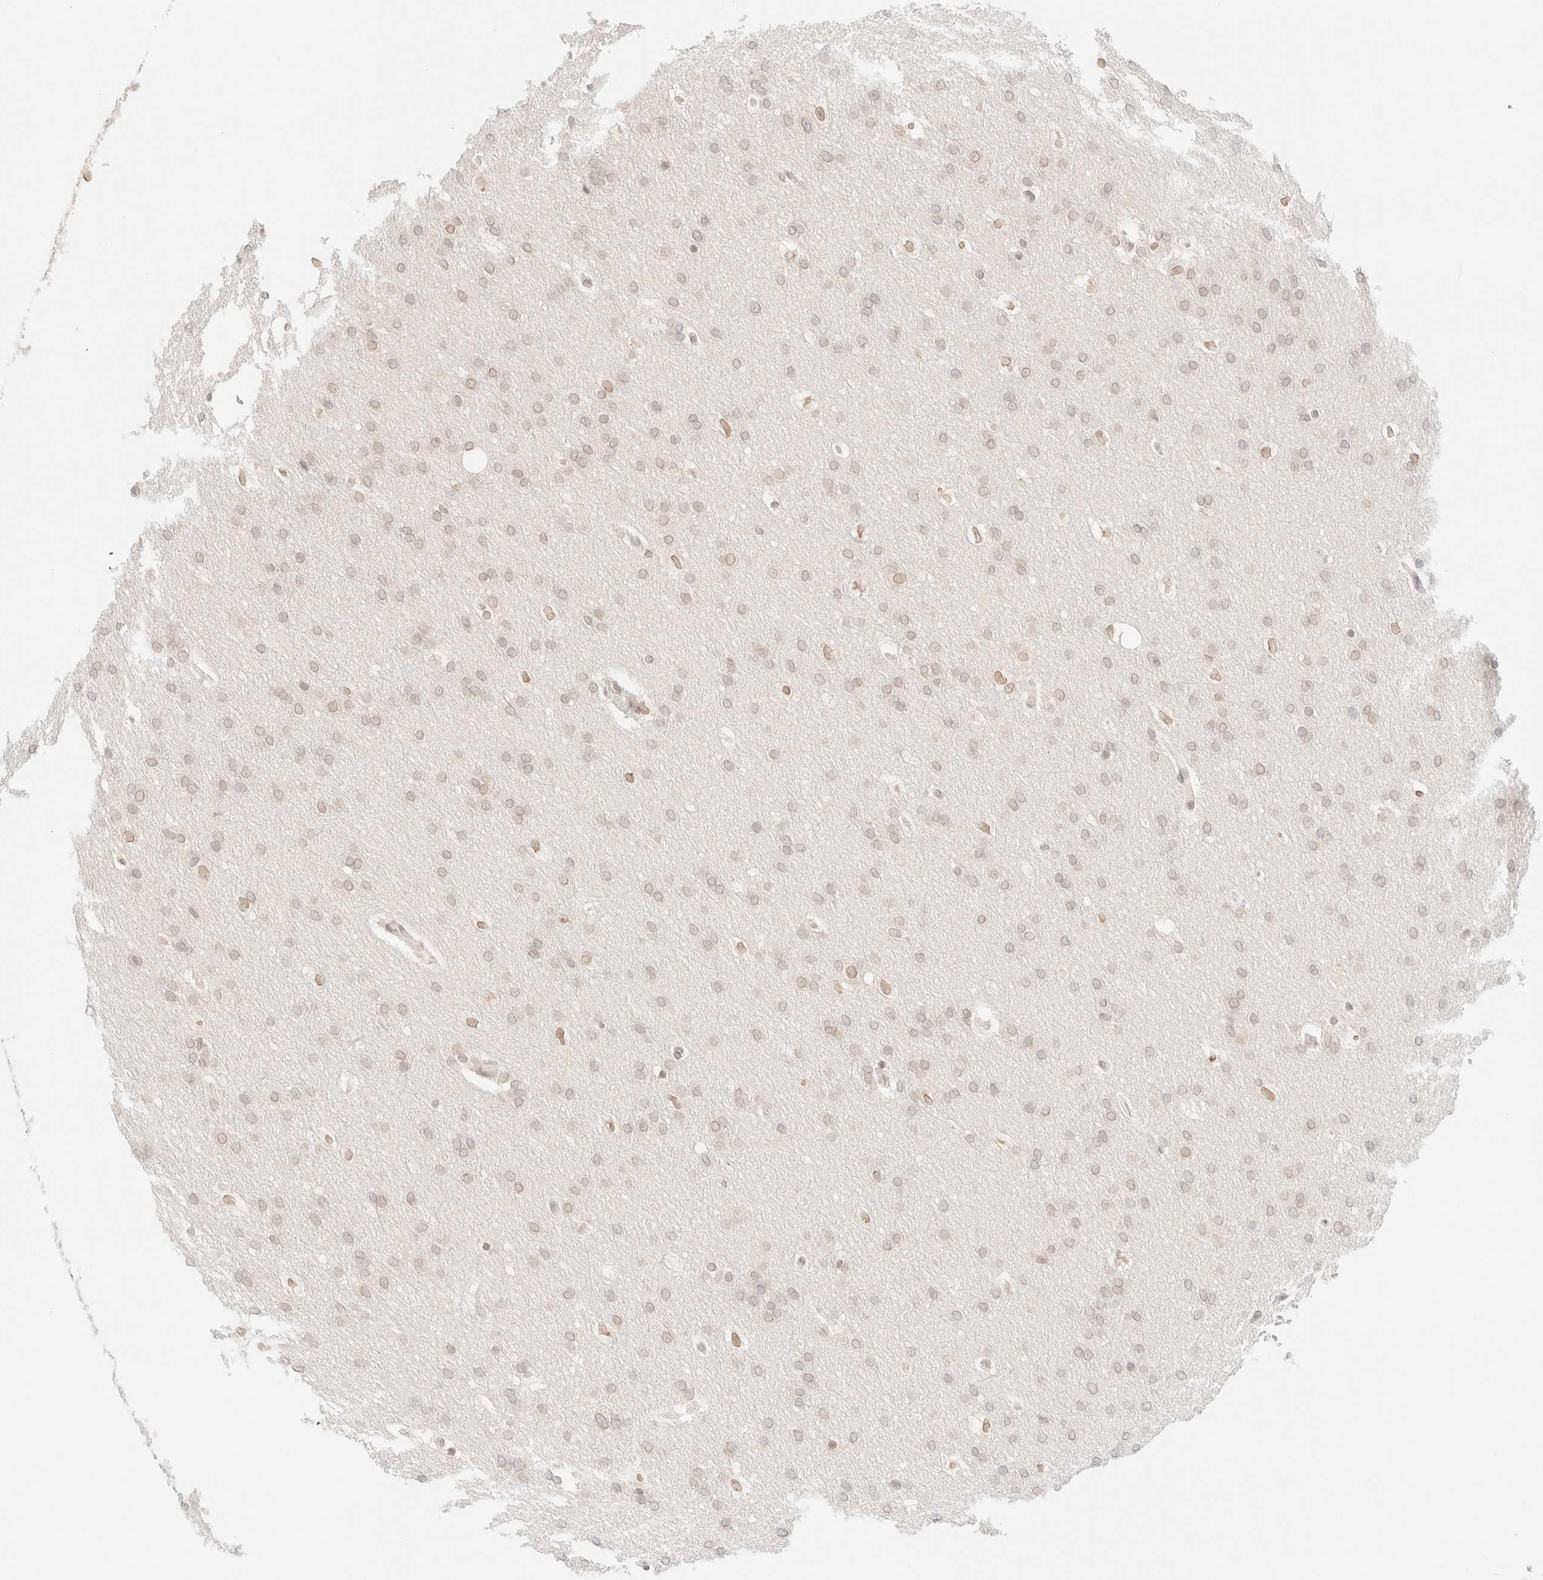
{"staining": {"intensity": "negative", "quantity": "none", "location": "none"}, "tissue": "glioma", "cell_type": "Tumor cells", "image_type": "cancer", "snomed": [{"axis": "morphology", "description": "Glioma, malignant, Low grade"}, {"axis": "topography", "description": "Brain"}], "caption": "This is an immunohistochemistry histopathology image of human glioma. There is no expression in tumor cells.", "gene": "ZNF770", "patient": {"sex": "female", "age": 37}}